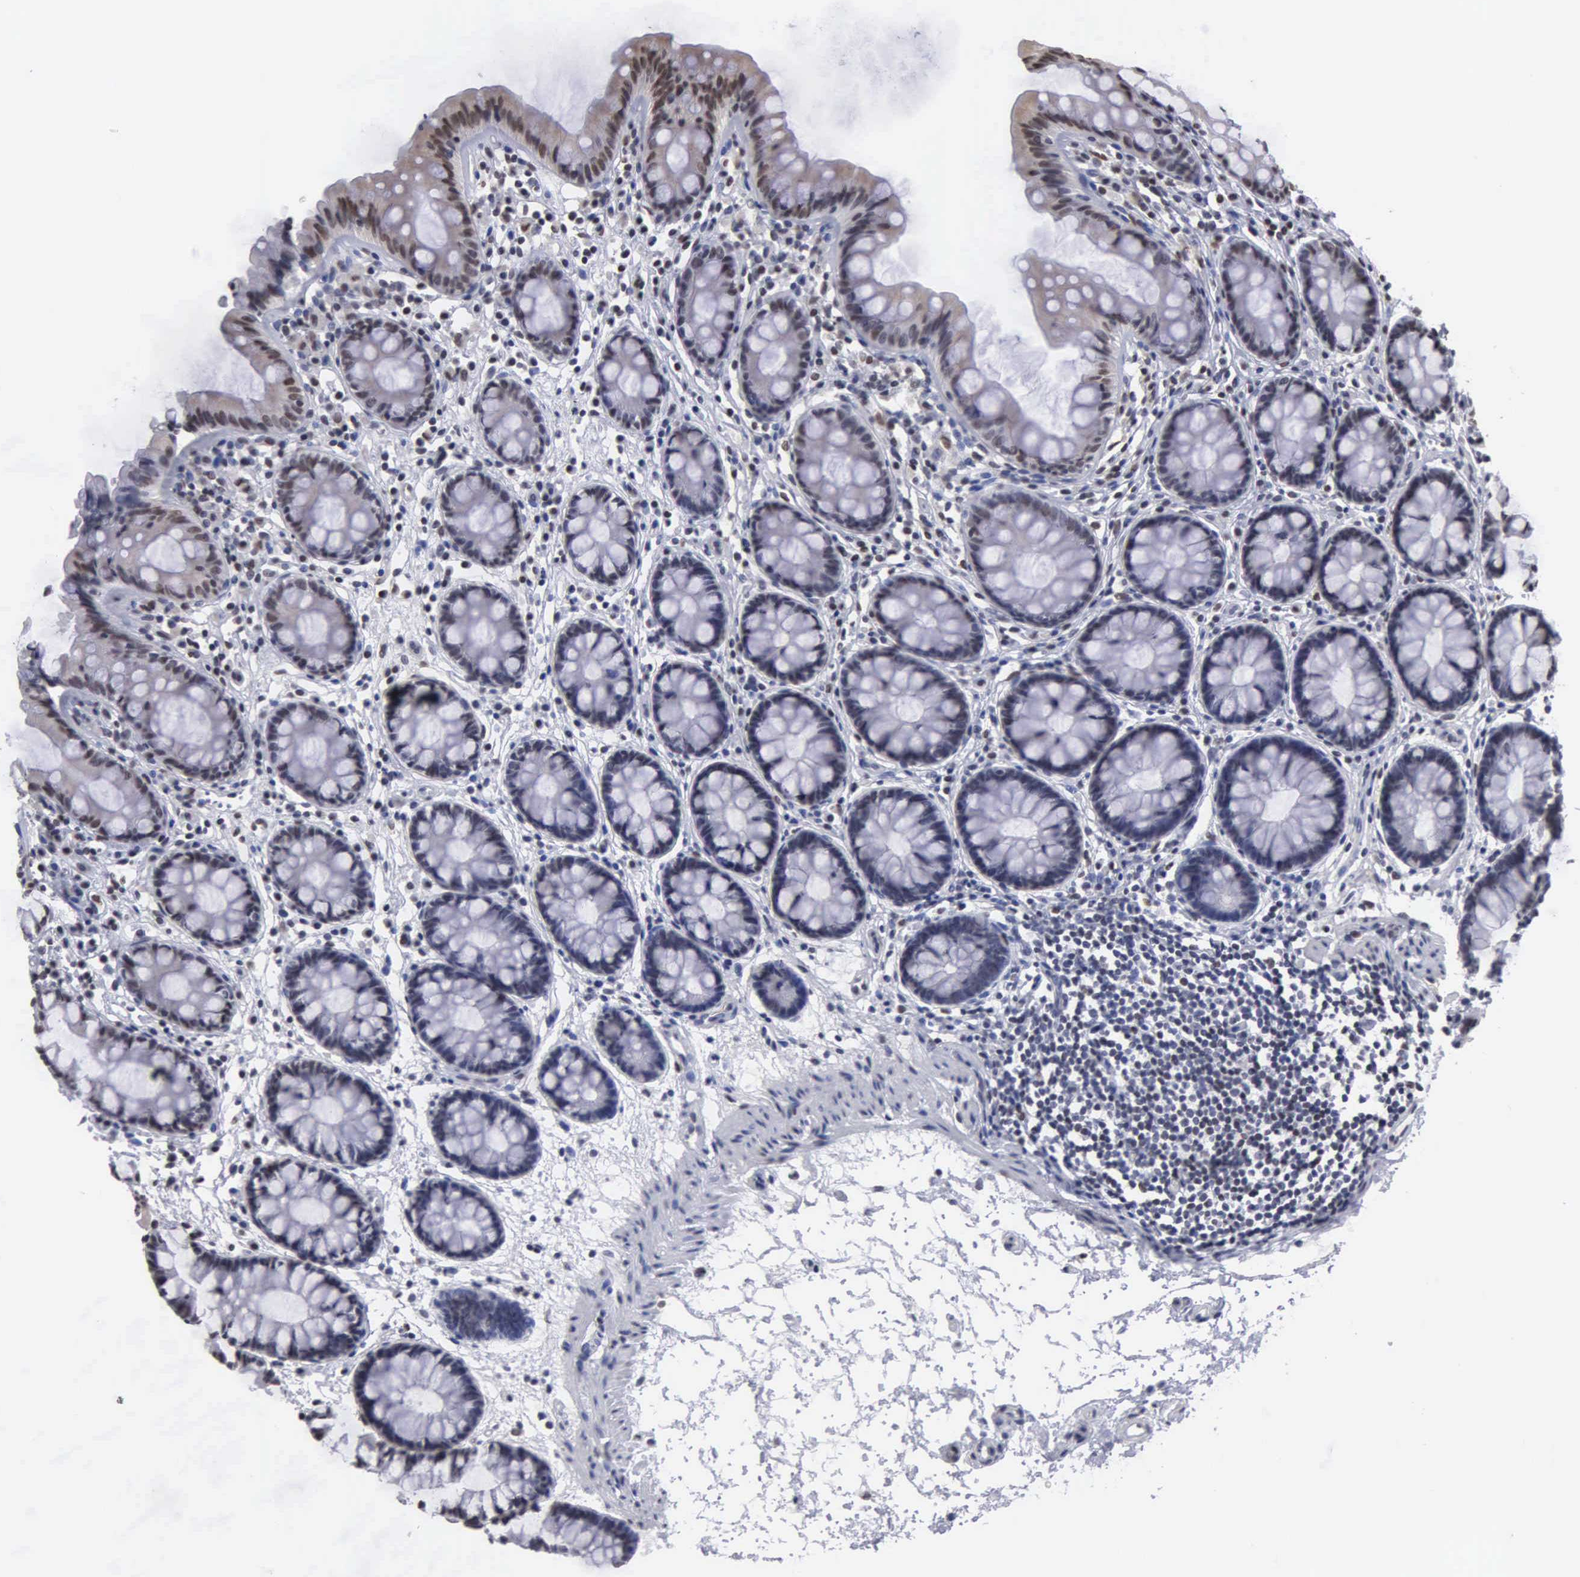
{"staining": {"intensity": "moderate", "quantity": "25%-75%", "location": "nuclear"}, "tissue": "colon", "cell_type": "Endothelial cells", "image_type": "normal", "snomed": [{"axis": "morphology", "description": "Normal tissue, NOS"}, {"axis": "topography", "description": "Colon"}], "caption": "Immunohistochemistry micrograph of unremarkable colon: colon stained using immunohistochemistry (IHC) shows medium levels of moderate protein expression localized specifically in the nuclear of endothelial cells, appearing as a nuclear brown color.", "gene": "CCNG1", "patient": {"sex": "female", "age": 52}}